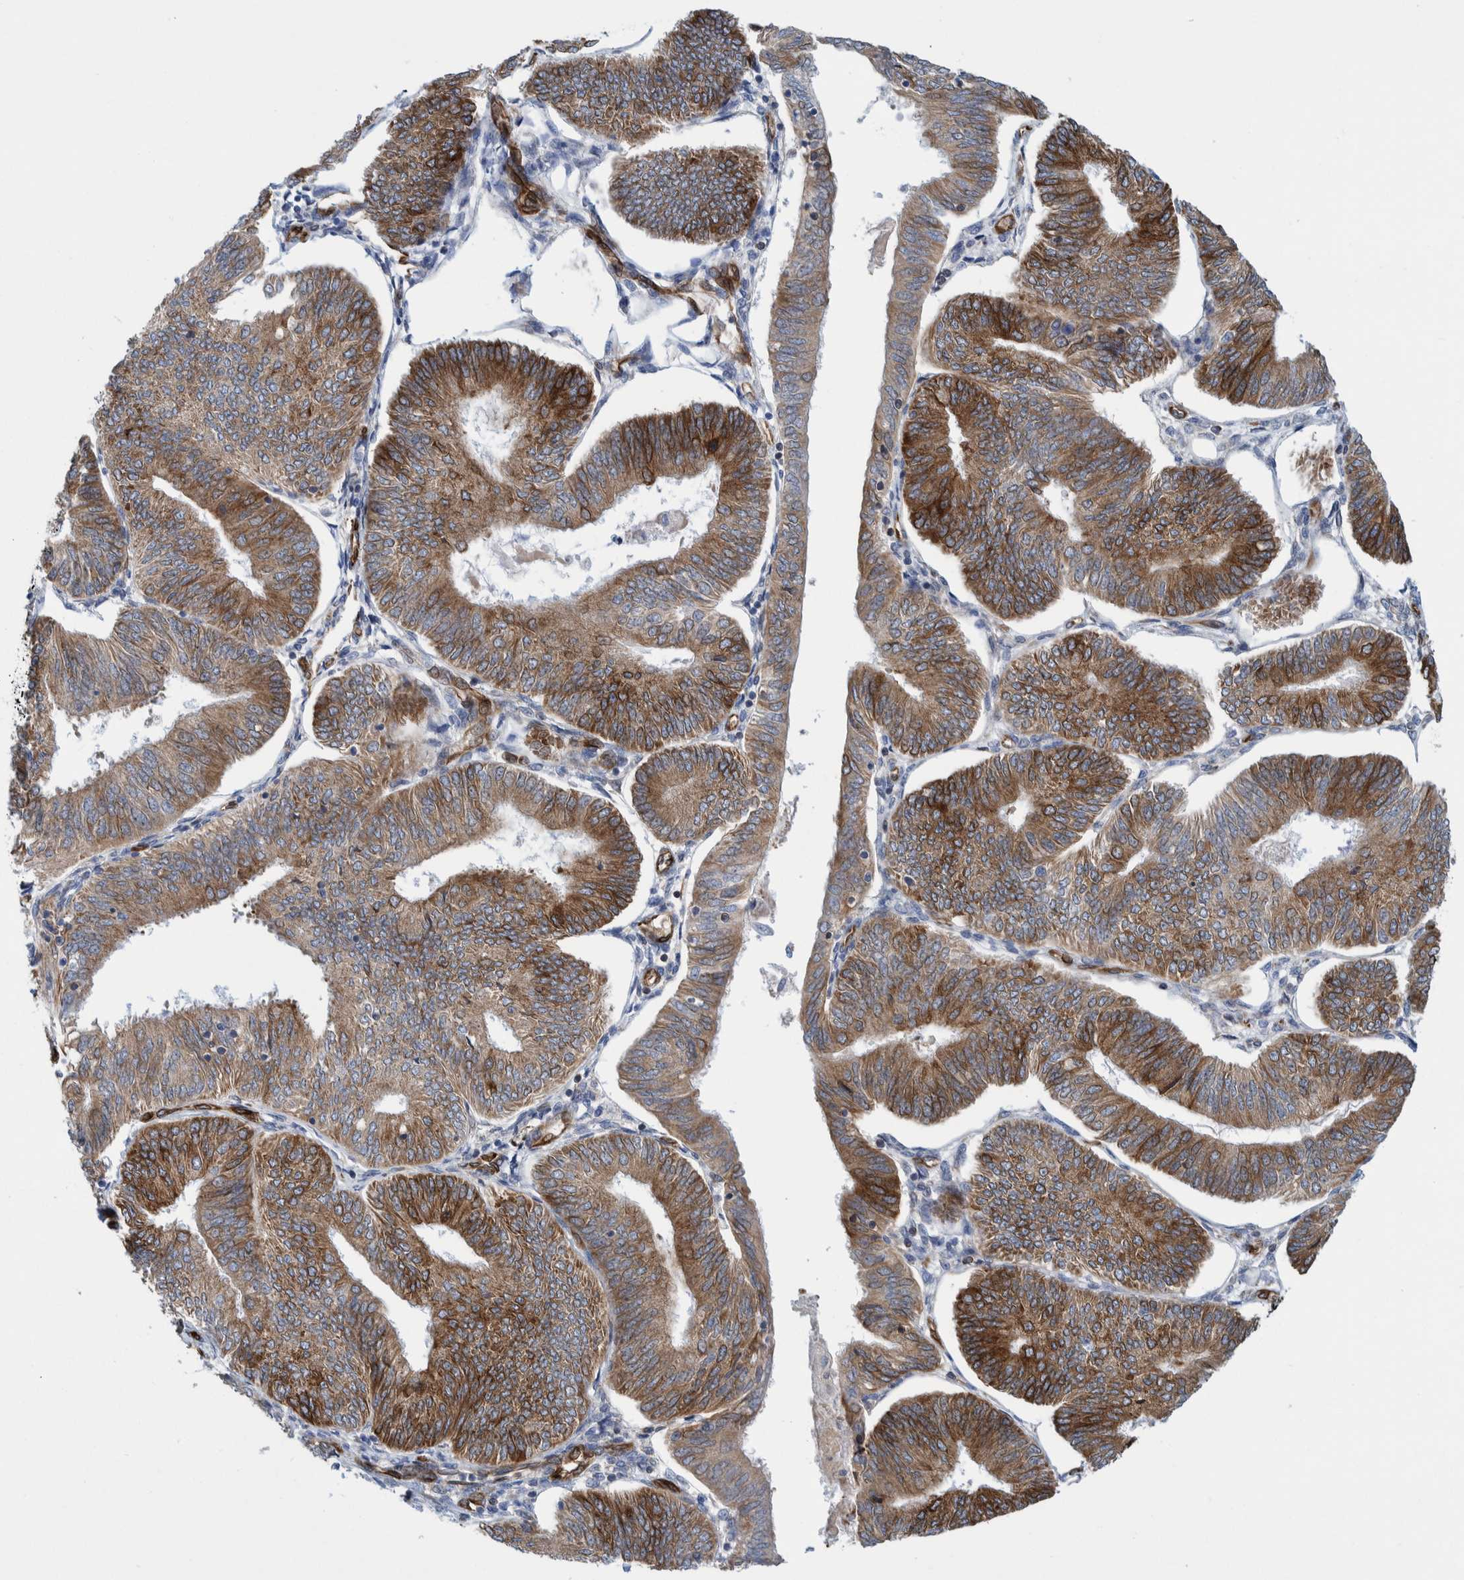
{"staining": {"intensity": "moderate", "quantity": ">75%", "location": "cytoplasmic/membranous"}, "tissue": "endometrial cancer", "cell_type": "Tumor cells", "image_type": "cancer", "snomed": [{"axis": "morphology", "description": "Adenocarcinoma, NOS"}, {"axis": "topography", "description": "Endometrium"}], "caption": "DAB immunohistochemical staining of endometrial cancer shows moderate cytoplasmic/membranous protein positivity in approximately >75% of tumor cells.", "gene": "THEM6", "patient": {"sex": "female", "age": 58}}